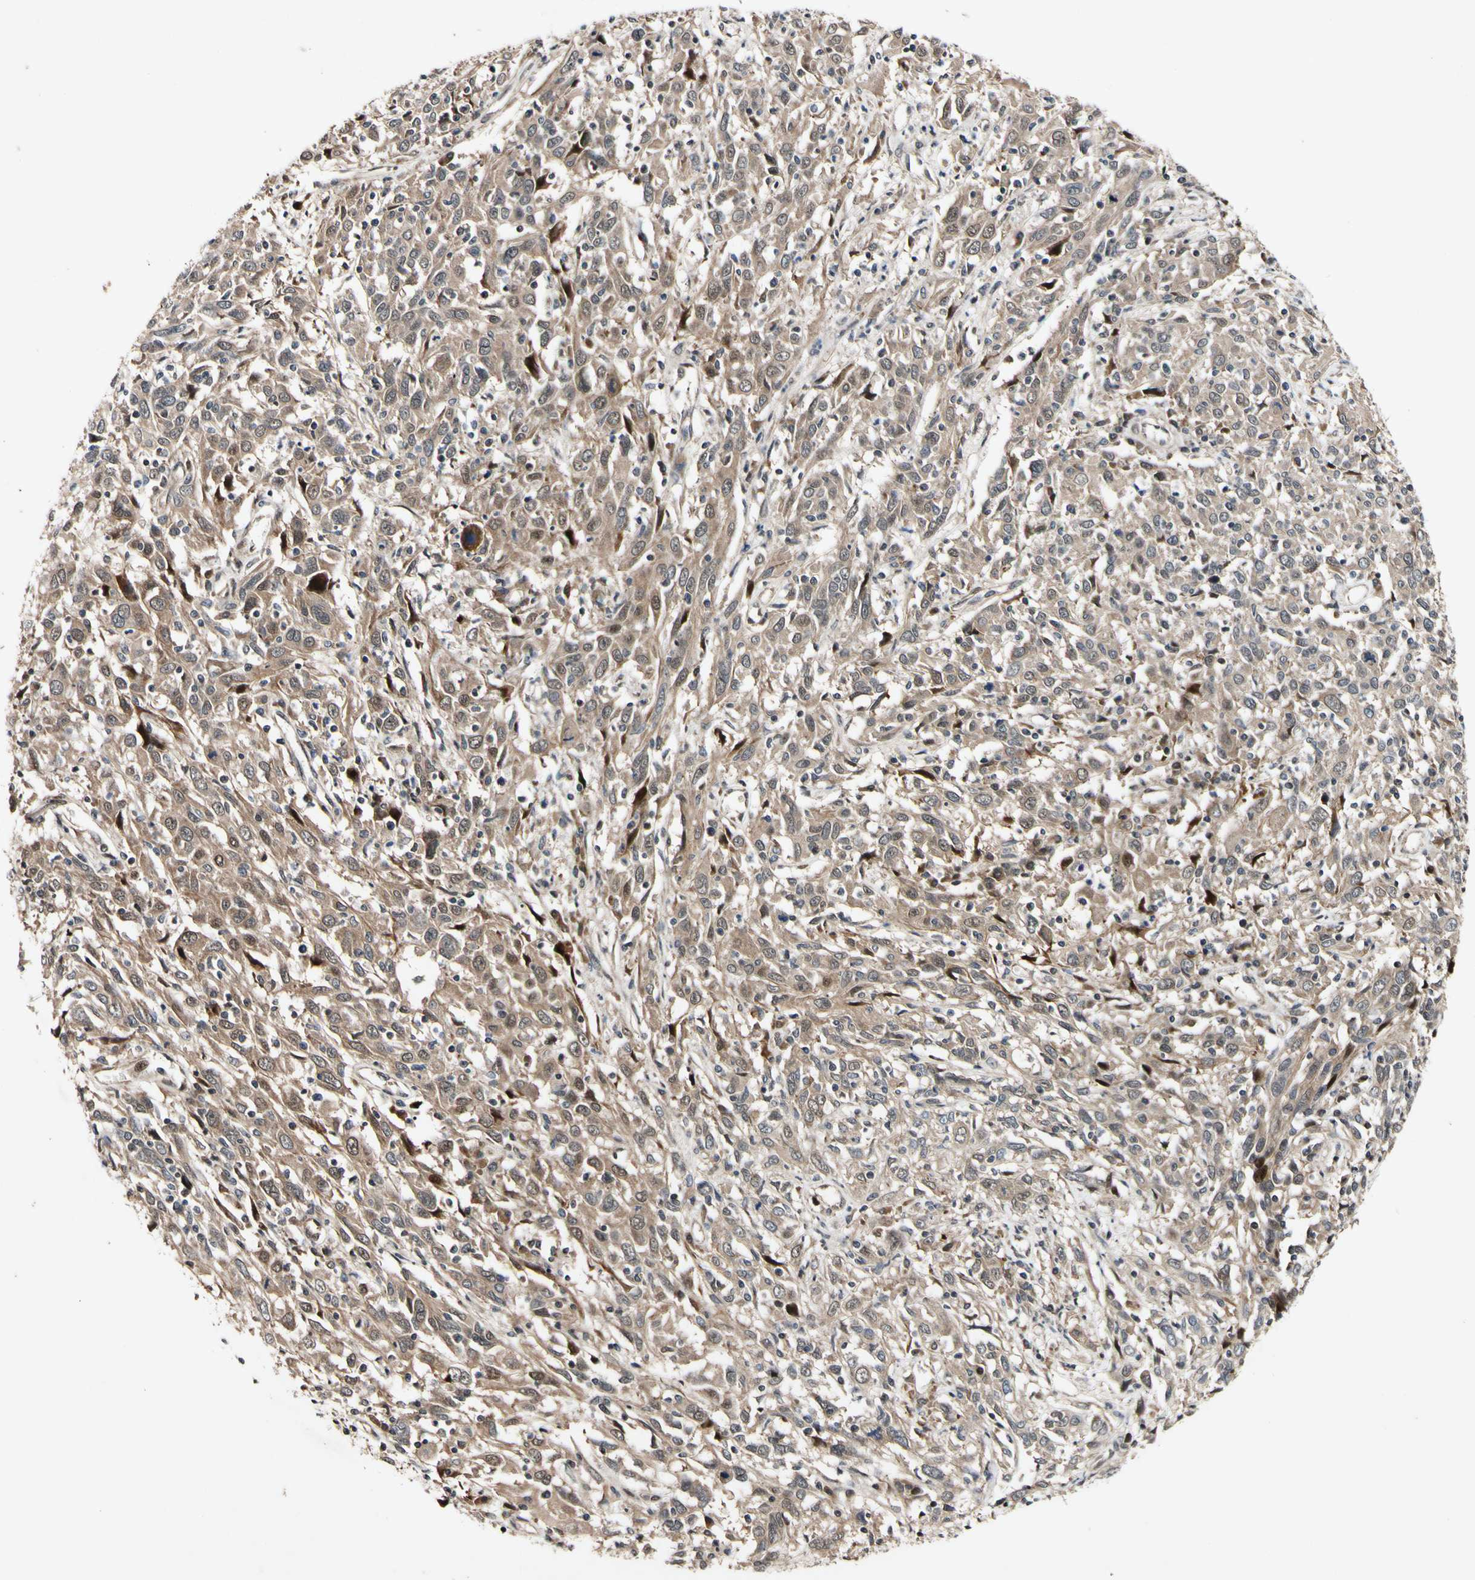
{"staining": {"intensity": "moderate", "quantity": ">75%", "location": "cytoplasmic/membranous,nuclear"}, "tissue": "cervical cancer", "cell_type": "Tumor cells", "image_type": "cancer", "snomed": [{"axis": "morphology", "description": "Squamous cell carcinoma, NOS"}, {"axis": "topography", "description": "Cervix"}], "caption": "Immunohistochemistry (IHC) histopathology image of human squamous cell carcinoma (cervical) stained for a protein (brown), which exhibits medium levels of moderate cytoplasmic/membranous and nuclear staining in approximately >75% of tumor cells.", "gene": "CSNK1E", "patient": {"sex": "female", "age": 46}}